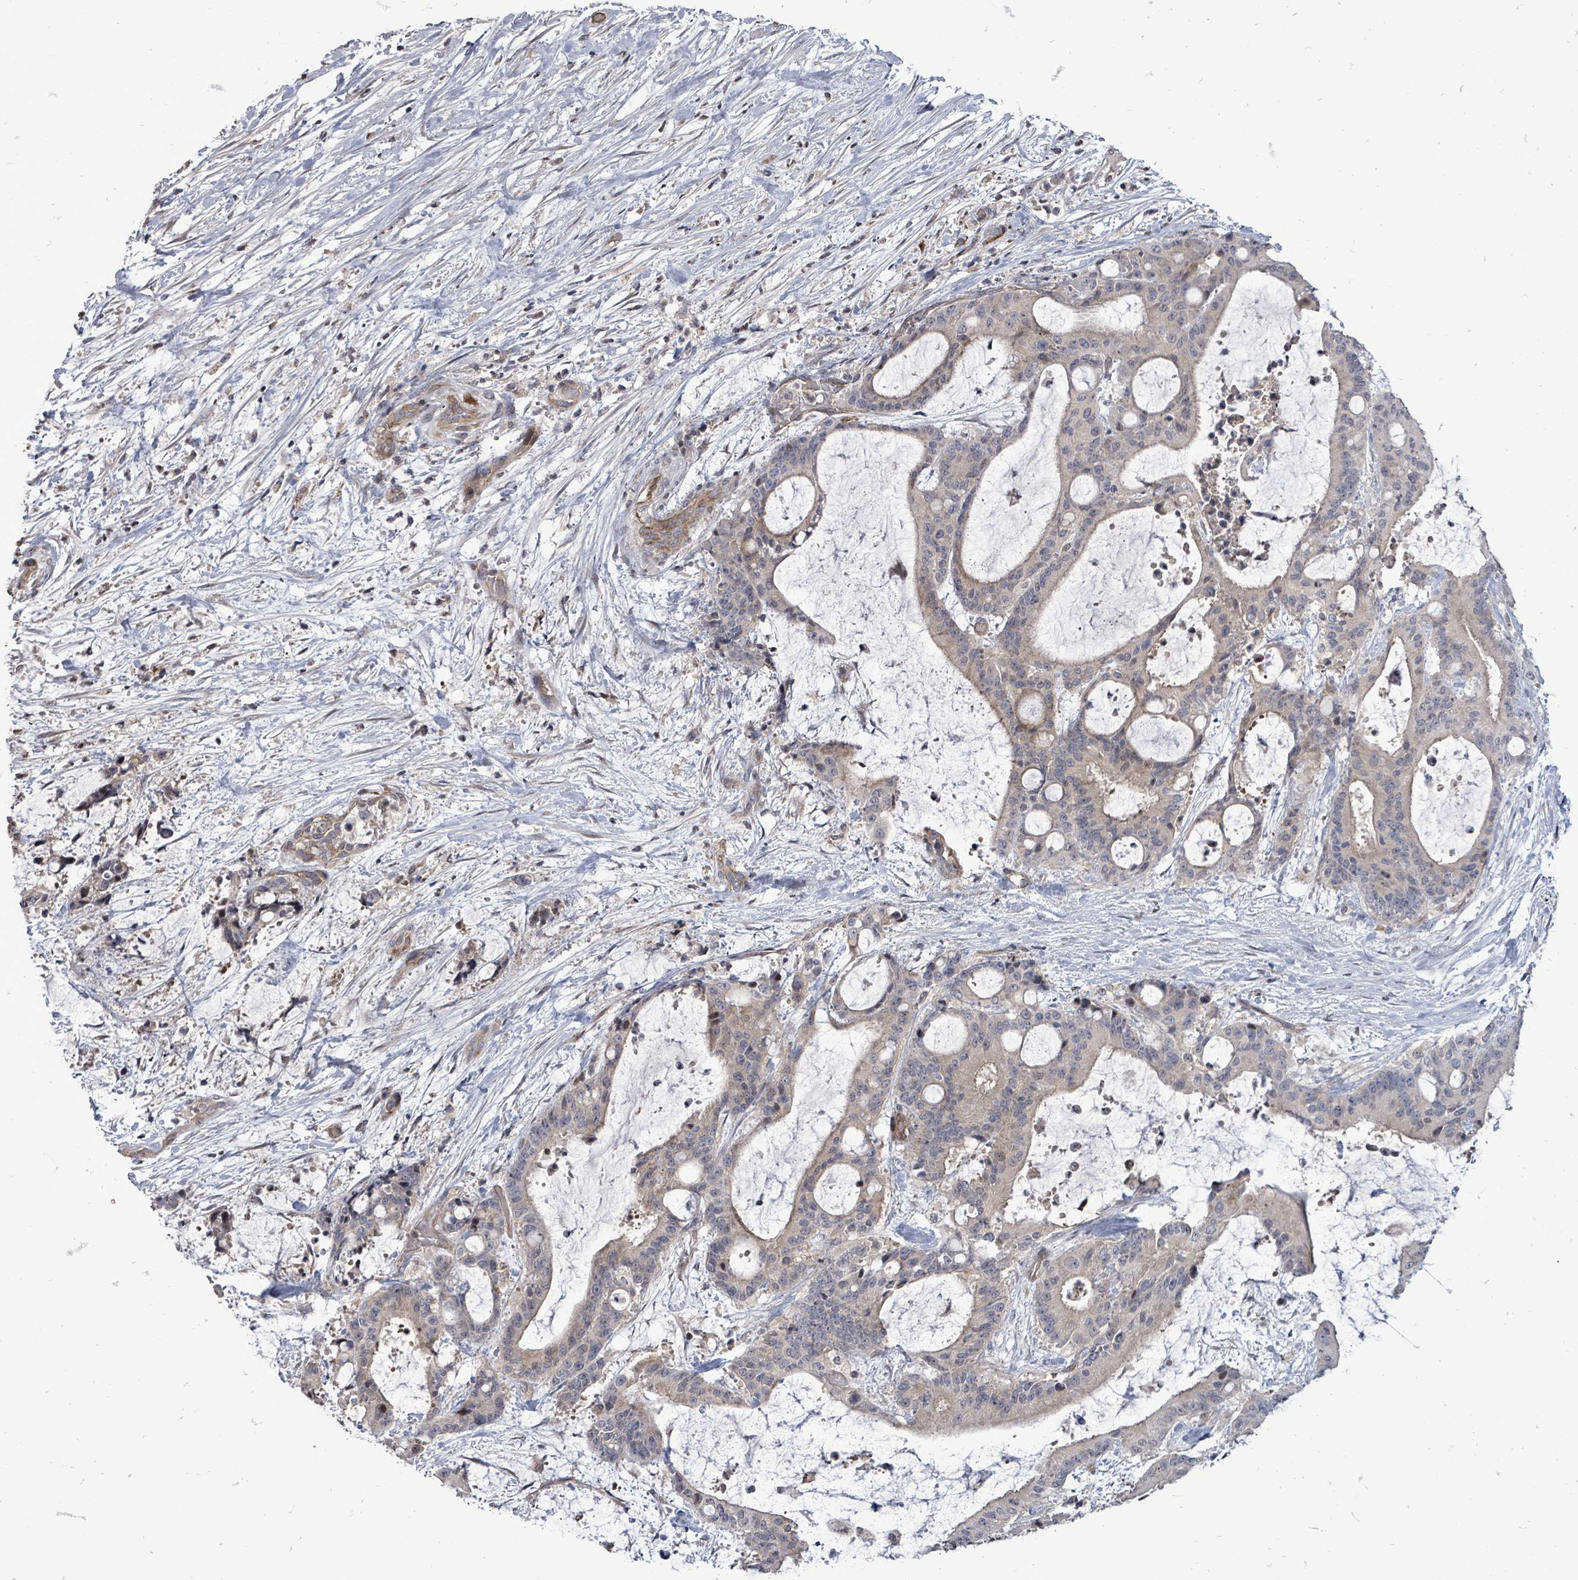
{"staining": {"intensity": "negative", "quantity": "none", "location": "none"}, "tissue": "liver cancer", "cell_type": "Tumor cells", "image_type": "cancer", "snomed": [{"axis": "morphology", "description": "Normal tissue, NOS"}, {"axis": "morphology", "description": "Cholangiocarcinoma"}, {"axis": "topography", "description": "Liver"}, {"axis": "topography", "description": "Peripheral nerve tissue"}], "caption": "Liver cancer stained for a protein using immunohistochemistry reveals no positivity tumor cells.", "gene": "RALGAPB", "patient": {"sex": "female", "age": 73}}